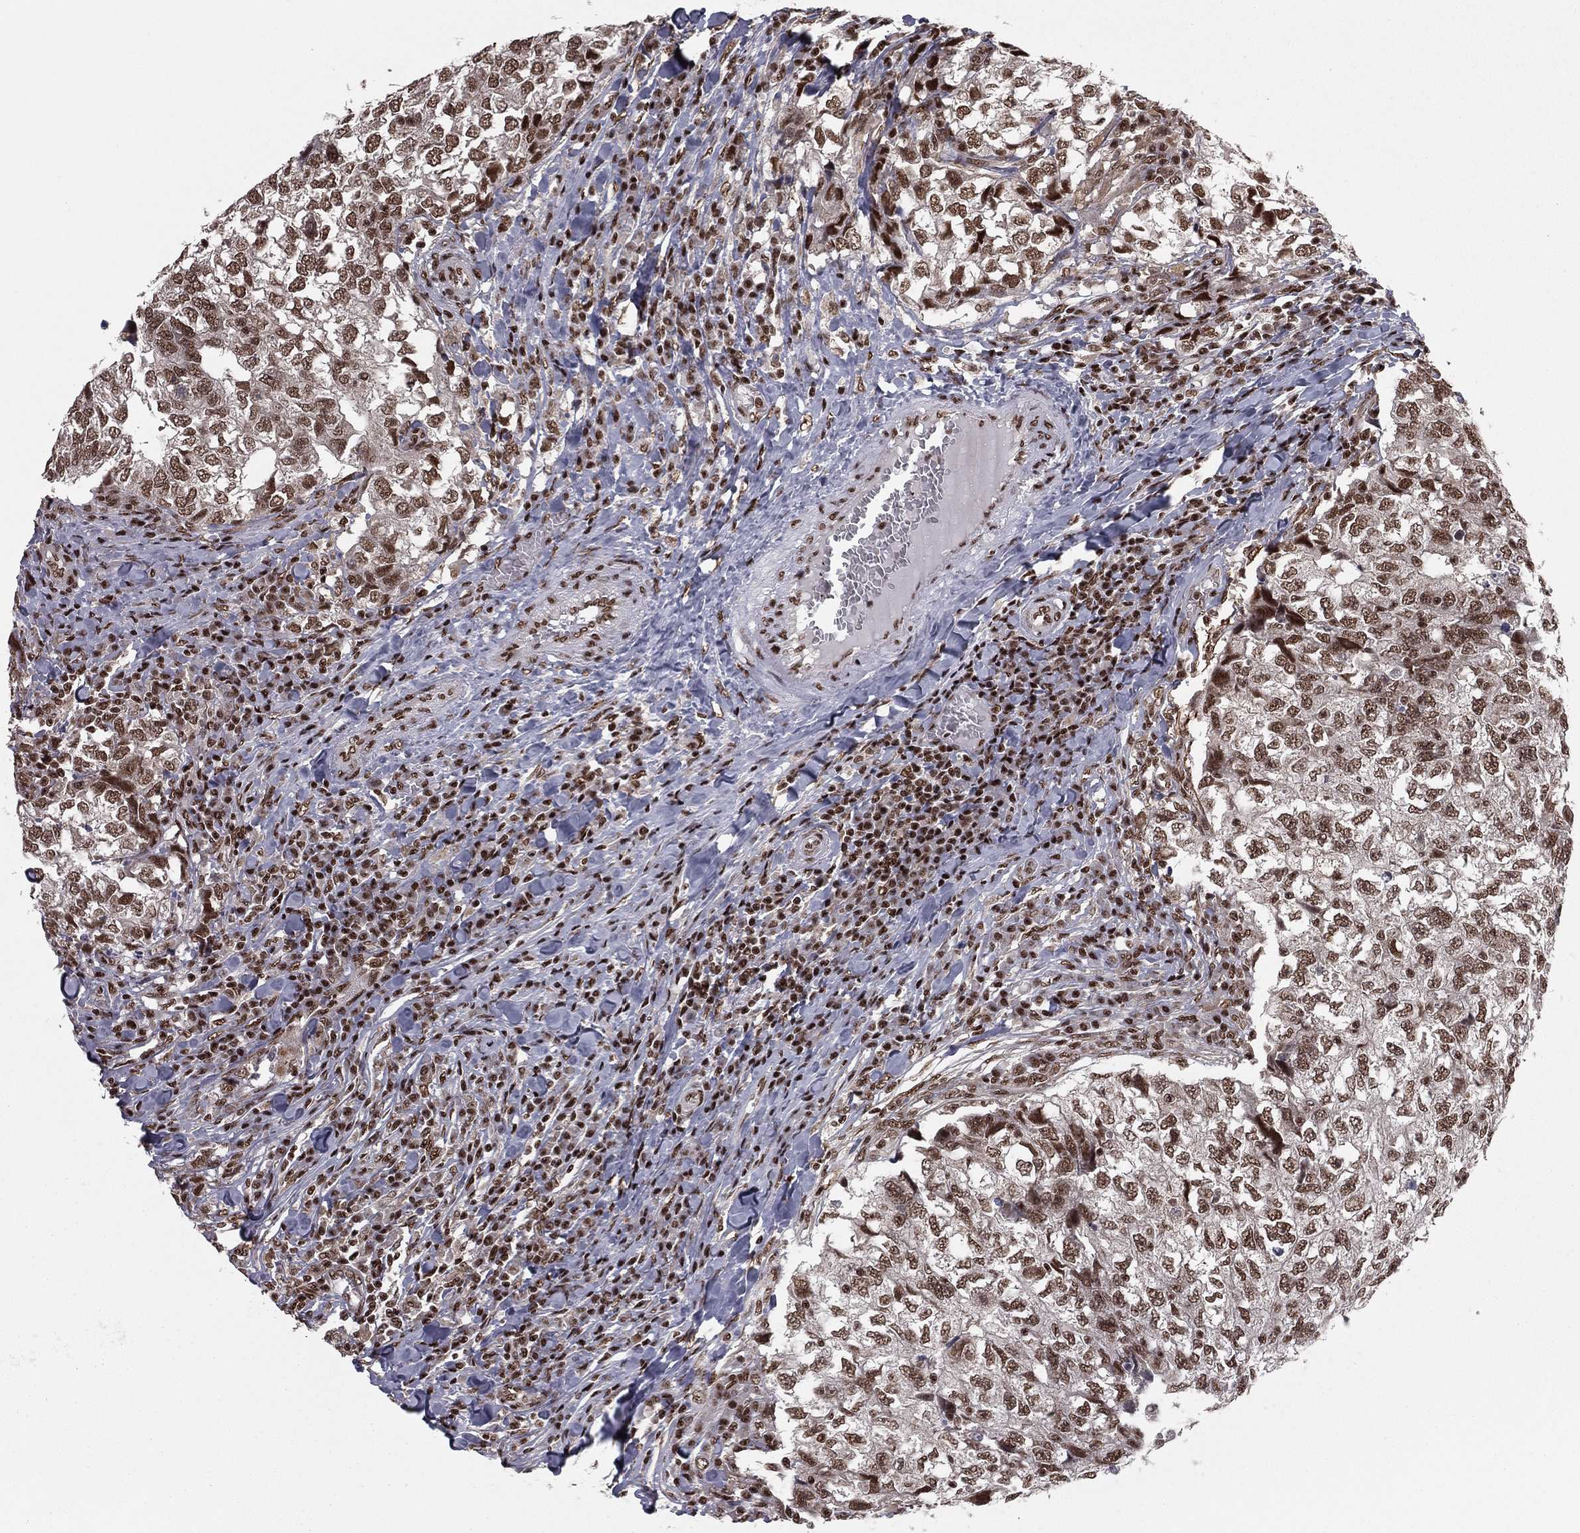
{"staining": {"intensity": "moderate", "quantity": ">75%", "location": "nuclear"}, "tissue": "breast cancer", "cell_type": "Tumor cells", "image_type": "cancer", "snomed": [{"axis": "morphology", "description": "Duct carcinoma"}, {"axis": "topography", "description": "Breast"}], "caption": "Human invasive ductal carcinoma (breast) stained with a brown dye exhibits moderate nuclear positive staining in approximately >75% of tumor cells.", "gene": "NFYB", "patient": {"sex": "female", "age": 30}}